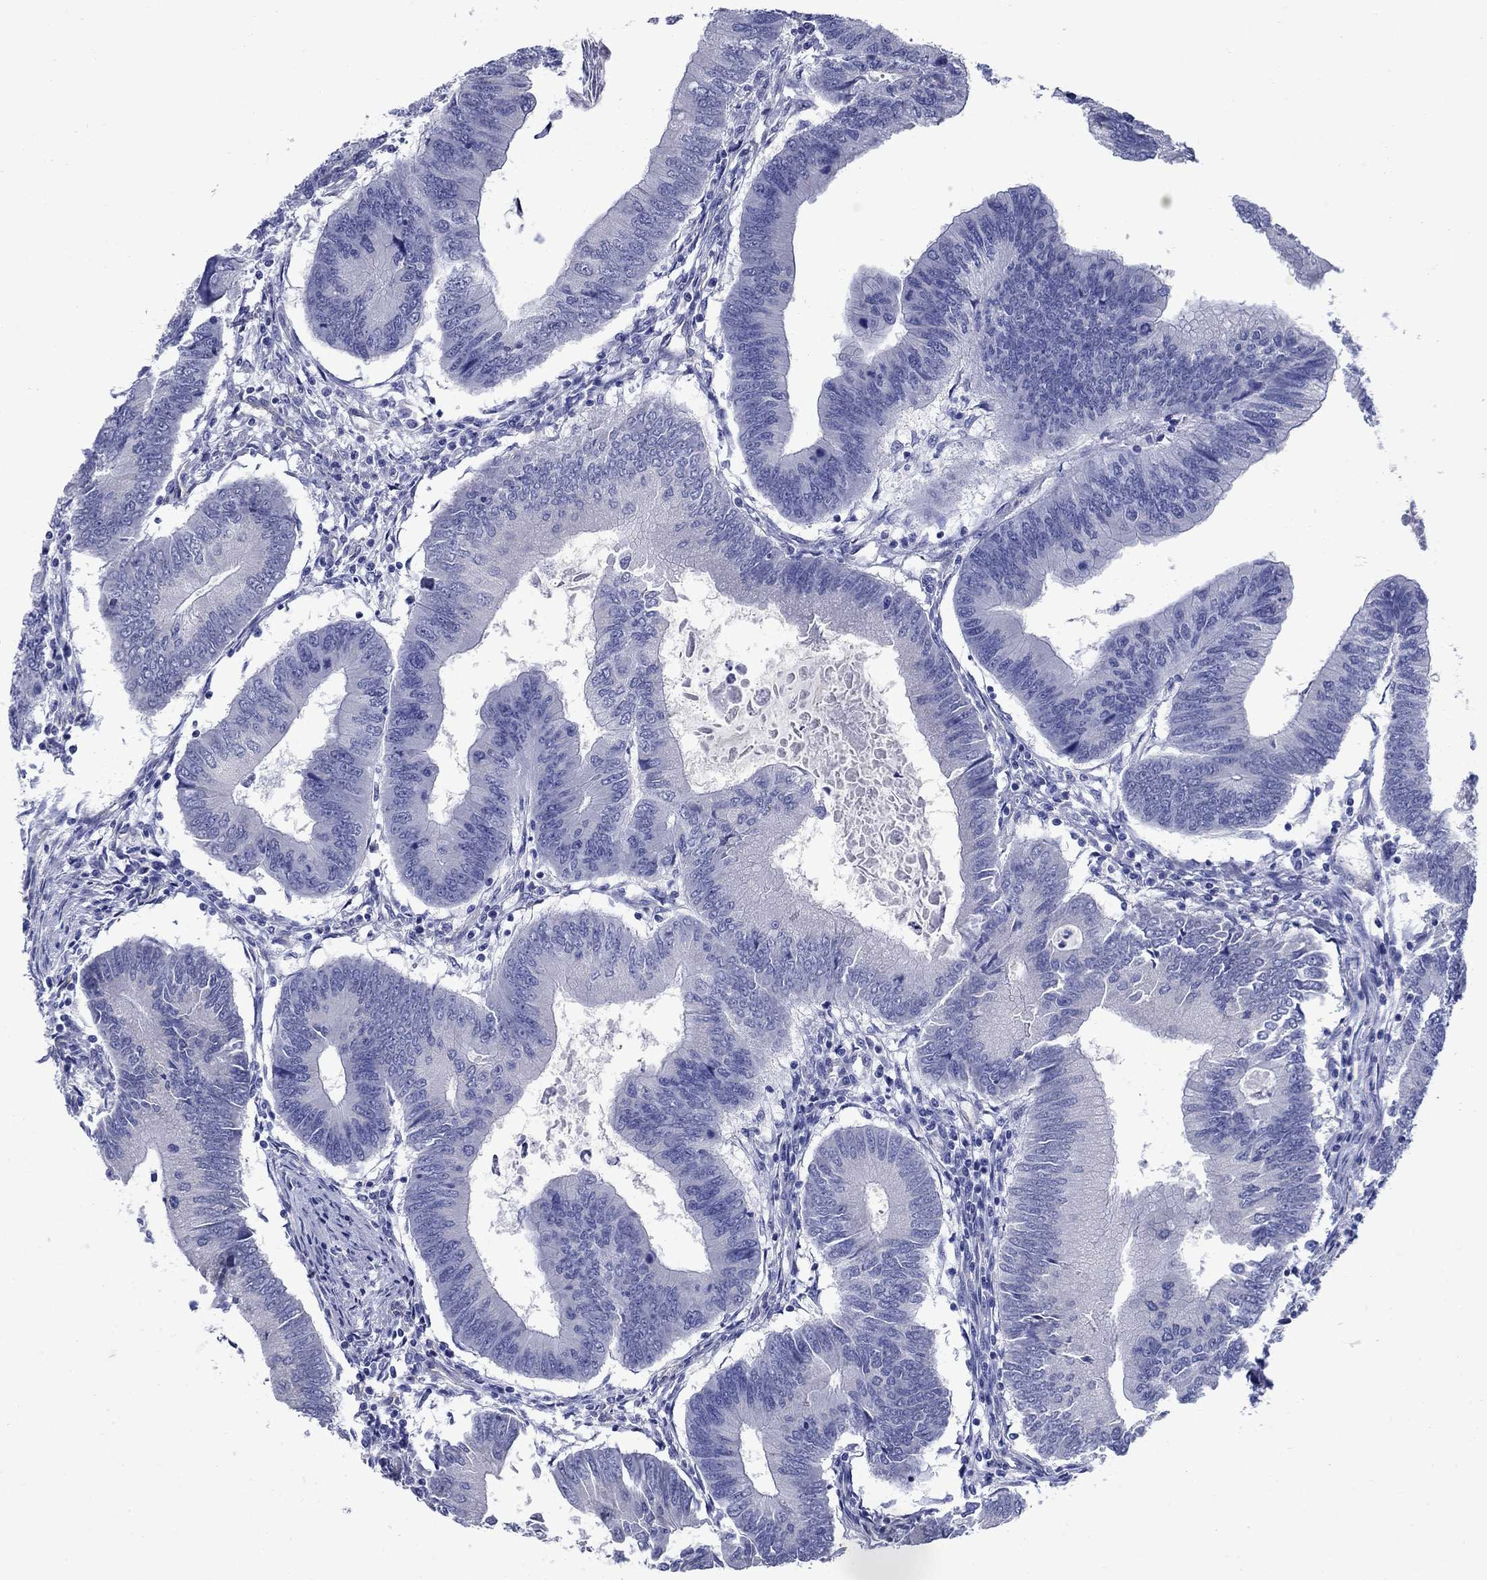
{"staining": {"intensity": "negative", "quantity": "none", "location": "none"}, "tissue": "colorectal cancer", "cell_type": "Tumor cells", "image_type": "cancer", "snomed": [{"axis": "morphology", "description": "Adenocarcinoma, NOS"}, {"axis": "topography", "description": "Colon"}], "caption": "Photomicrograph shows no significant protein expression in tumor cells of adenocarcinoma (colorectal).", "gene": "SMCP", "patient": {"sex": "male", "age": 53}}